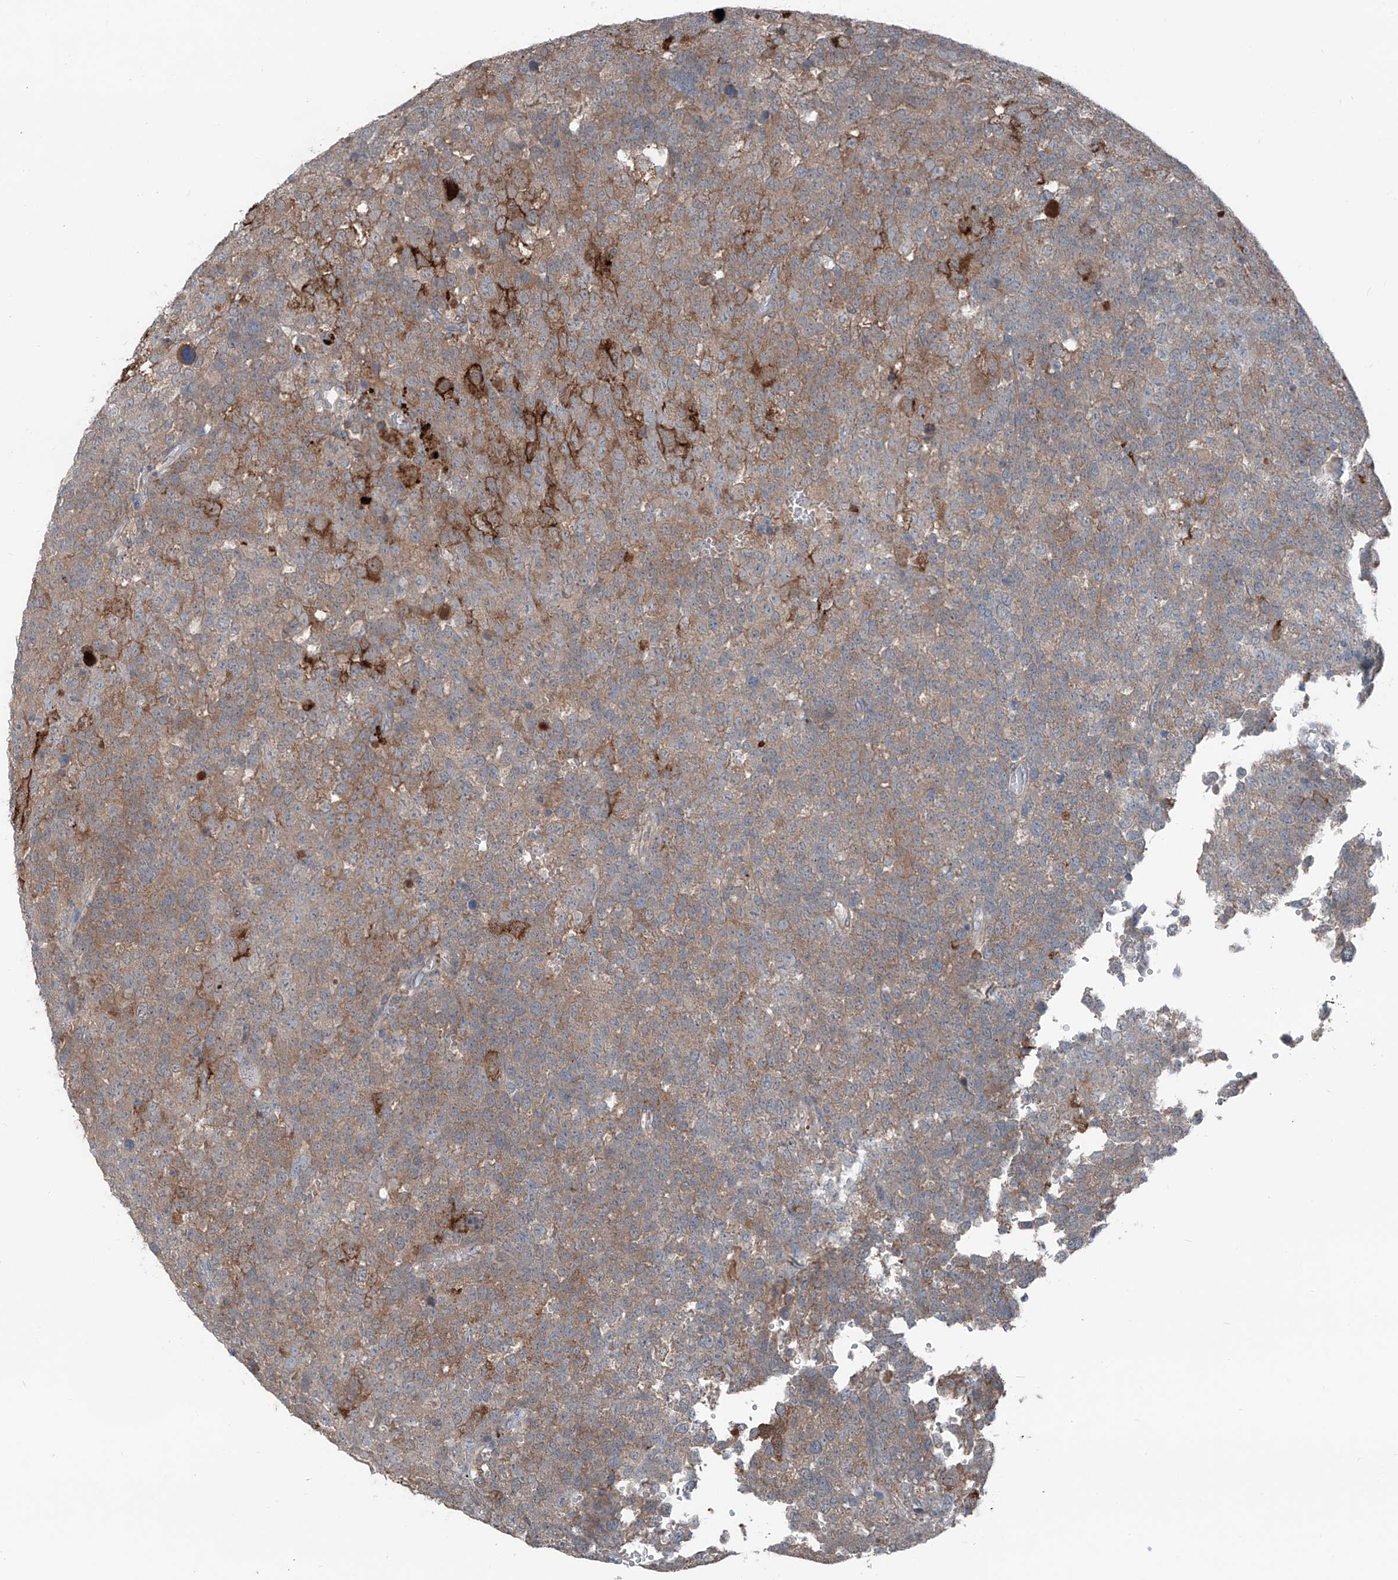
{"staining": {"intensity": "moderate", "quantity": ">75%", "location": "cytoplasmic/membranous"}, "tissue": "testis cancer", "cell_type": "Tumor cells", "image_type": "cancer", "snomed": [{"axis": "morphology", "description": "Seminoma, NOS"}, {"axis": "topography", "description": "Testis"}], "caption": "Human testis seminoma stained with a brown dye demonstrates moderate cytoplasmic/membranous positive staining in approximately >75% of tumor cells.", "gene": "HSPB11", "patient": {"sex": "male", "age": 71}}